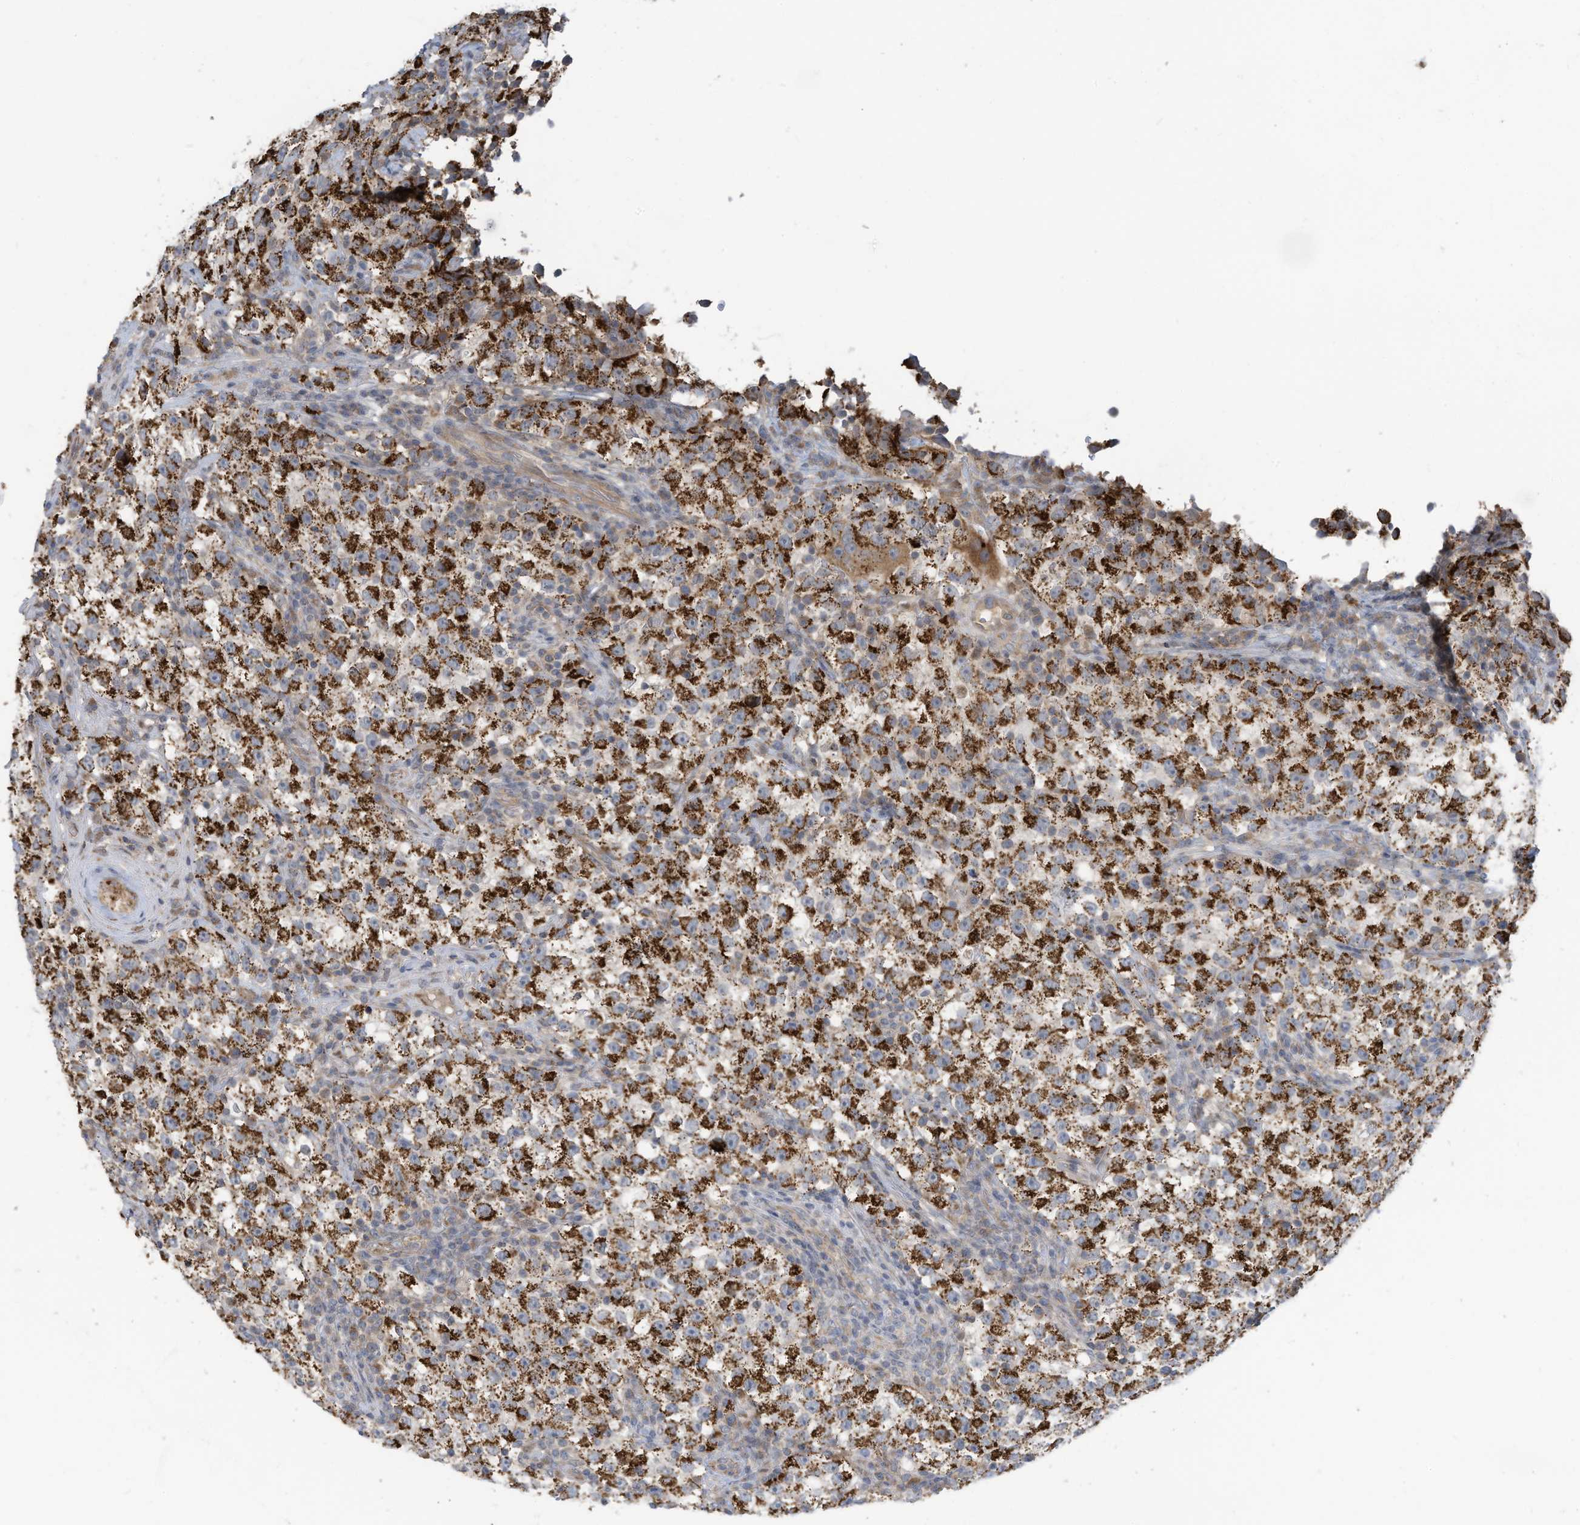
{"staining": {"intensity": "strong", "quantity": ">75%", "location": "cytoplasmic/membranous"}, "tissue": "testis cancer", "cell_type": "Tumor cells", "image_type": "cancer", "snomed": [{"axis": "morphology", "description": "Seminoma, NOS"}, {"axis": "topography", "description": "Testis"}], "caption": "Immunohistochemistry (IHC) micrograph of neoplastic tissue: human seminoma (testis) stained using immunohistochemistry shows high levels of strong protein expression localized specifically in the cytoplasmic/membranous of tumor cells, appearing as a cytoplasmic/membranous brown color.", "gene": "SCGB1D2", "patient": {"sex": "male", "age": 22}}